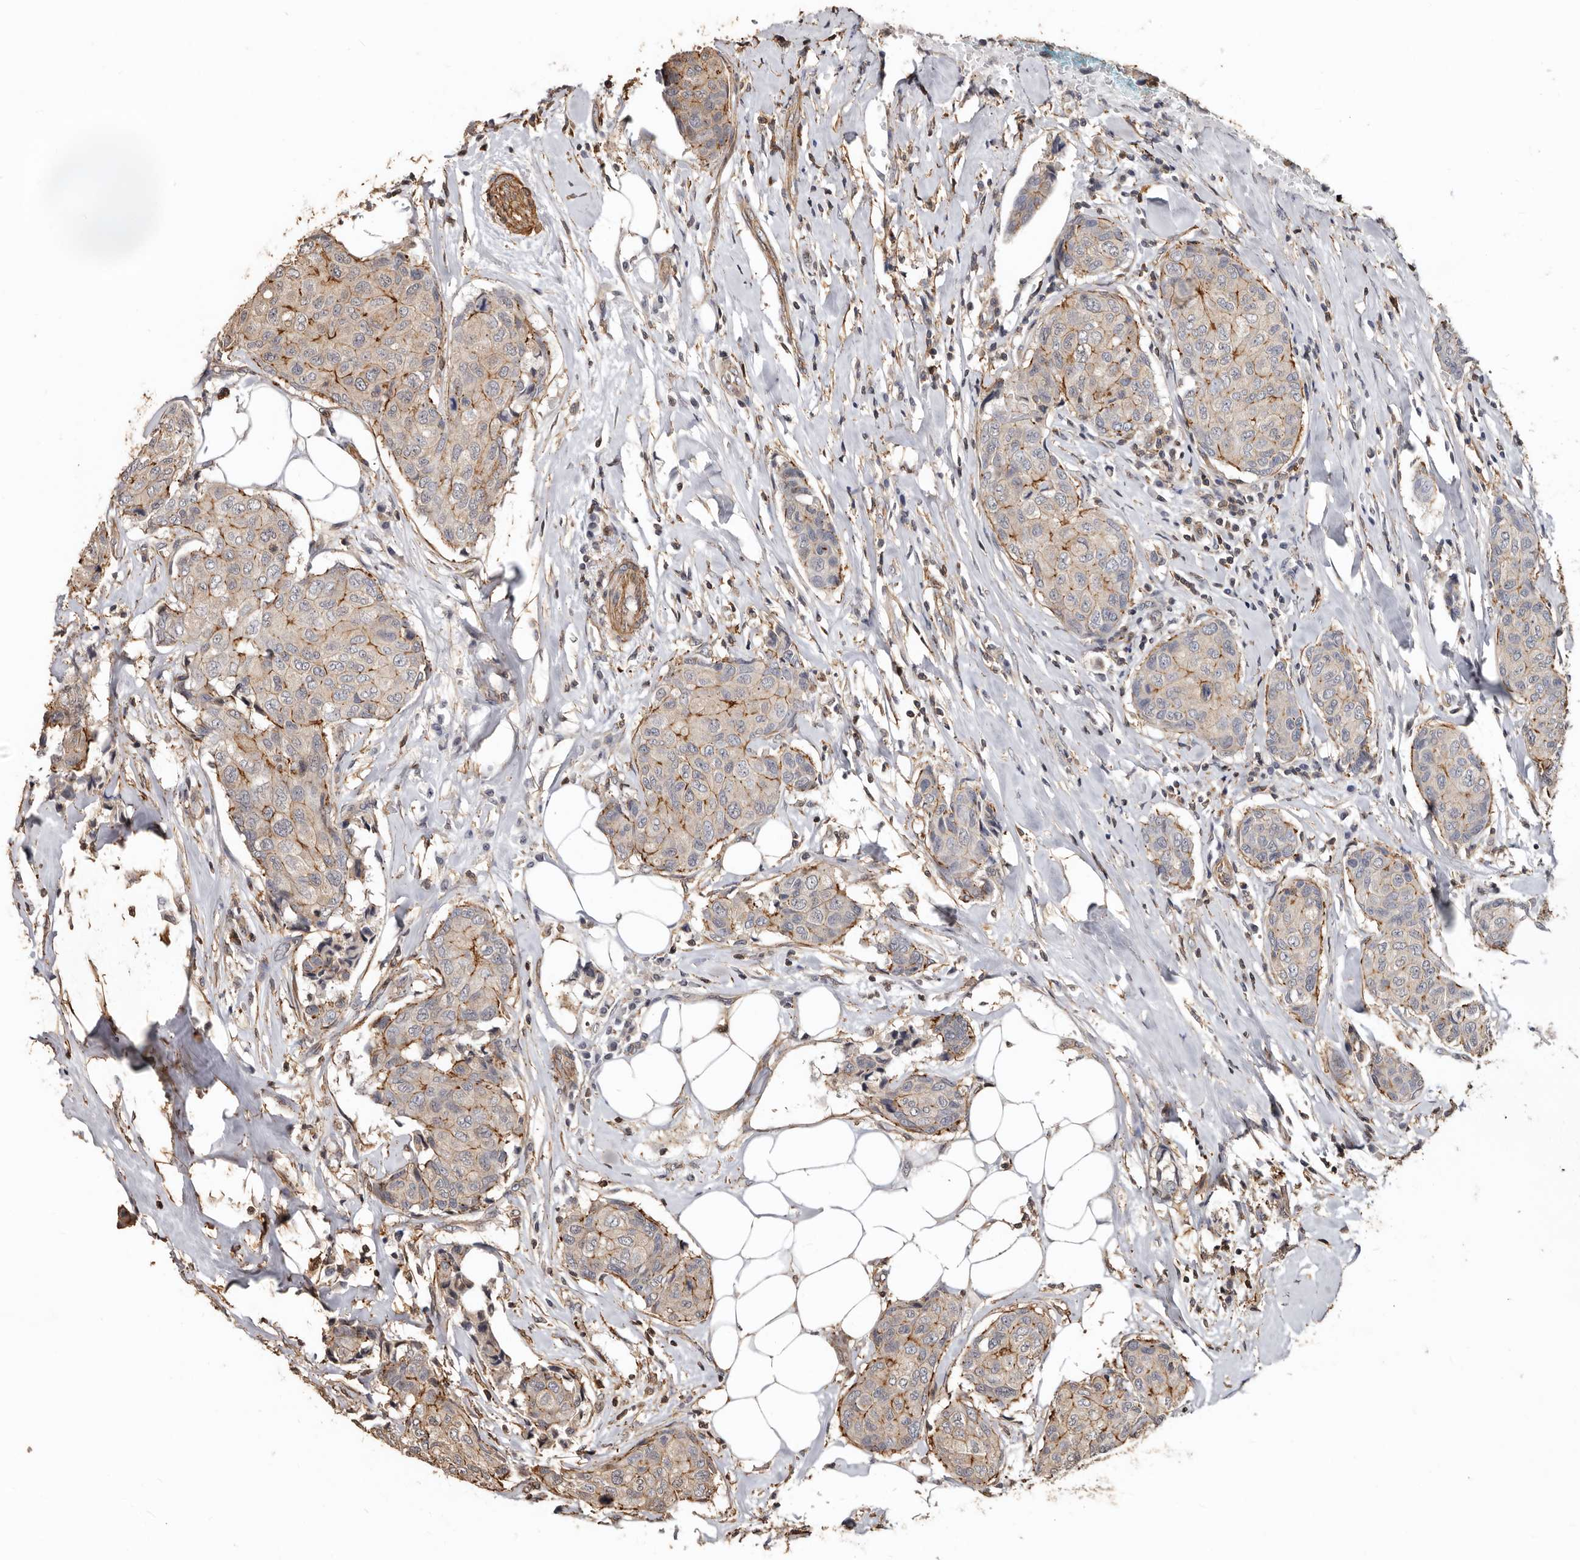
{"staining": {"intensity": "moderate", "quantity": "<25%", "location": "cytoplasmic/membranous"}, "tissue": "breast cancer", "cell_type": "Tumor cells", "image_type": "cancer", "snomed": [{"axis": "morphology", "description": "Duct carcinoma"}, {"axis": "topography", "description": "Breast"}], "caption": "Moderate cytoplasmic/membranous protein expression is seen in about <25% of tumor cells in breast invasive ductal carcinoma.", "gene": "GSK3A", "patient": {"sex": "female", "age": 80}}